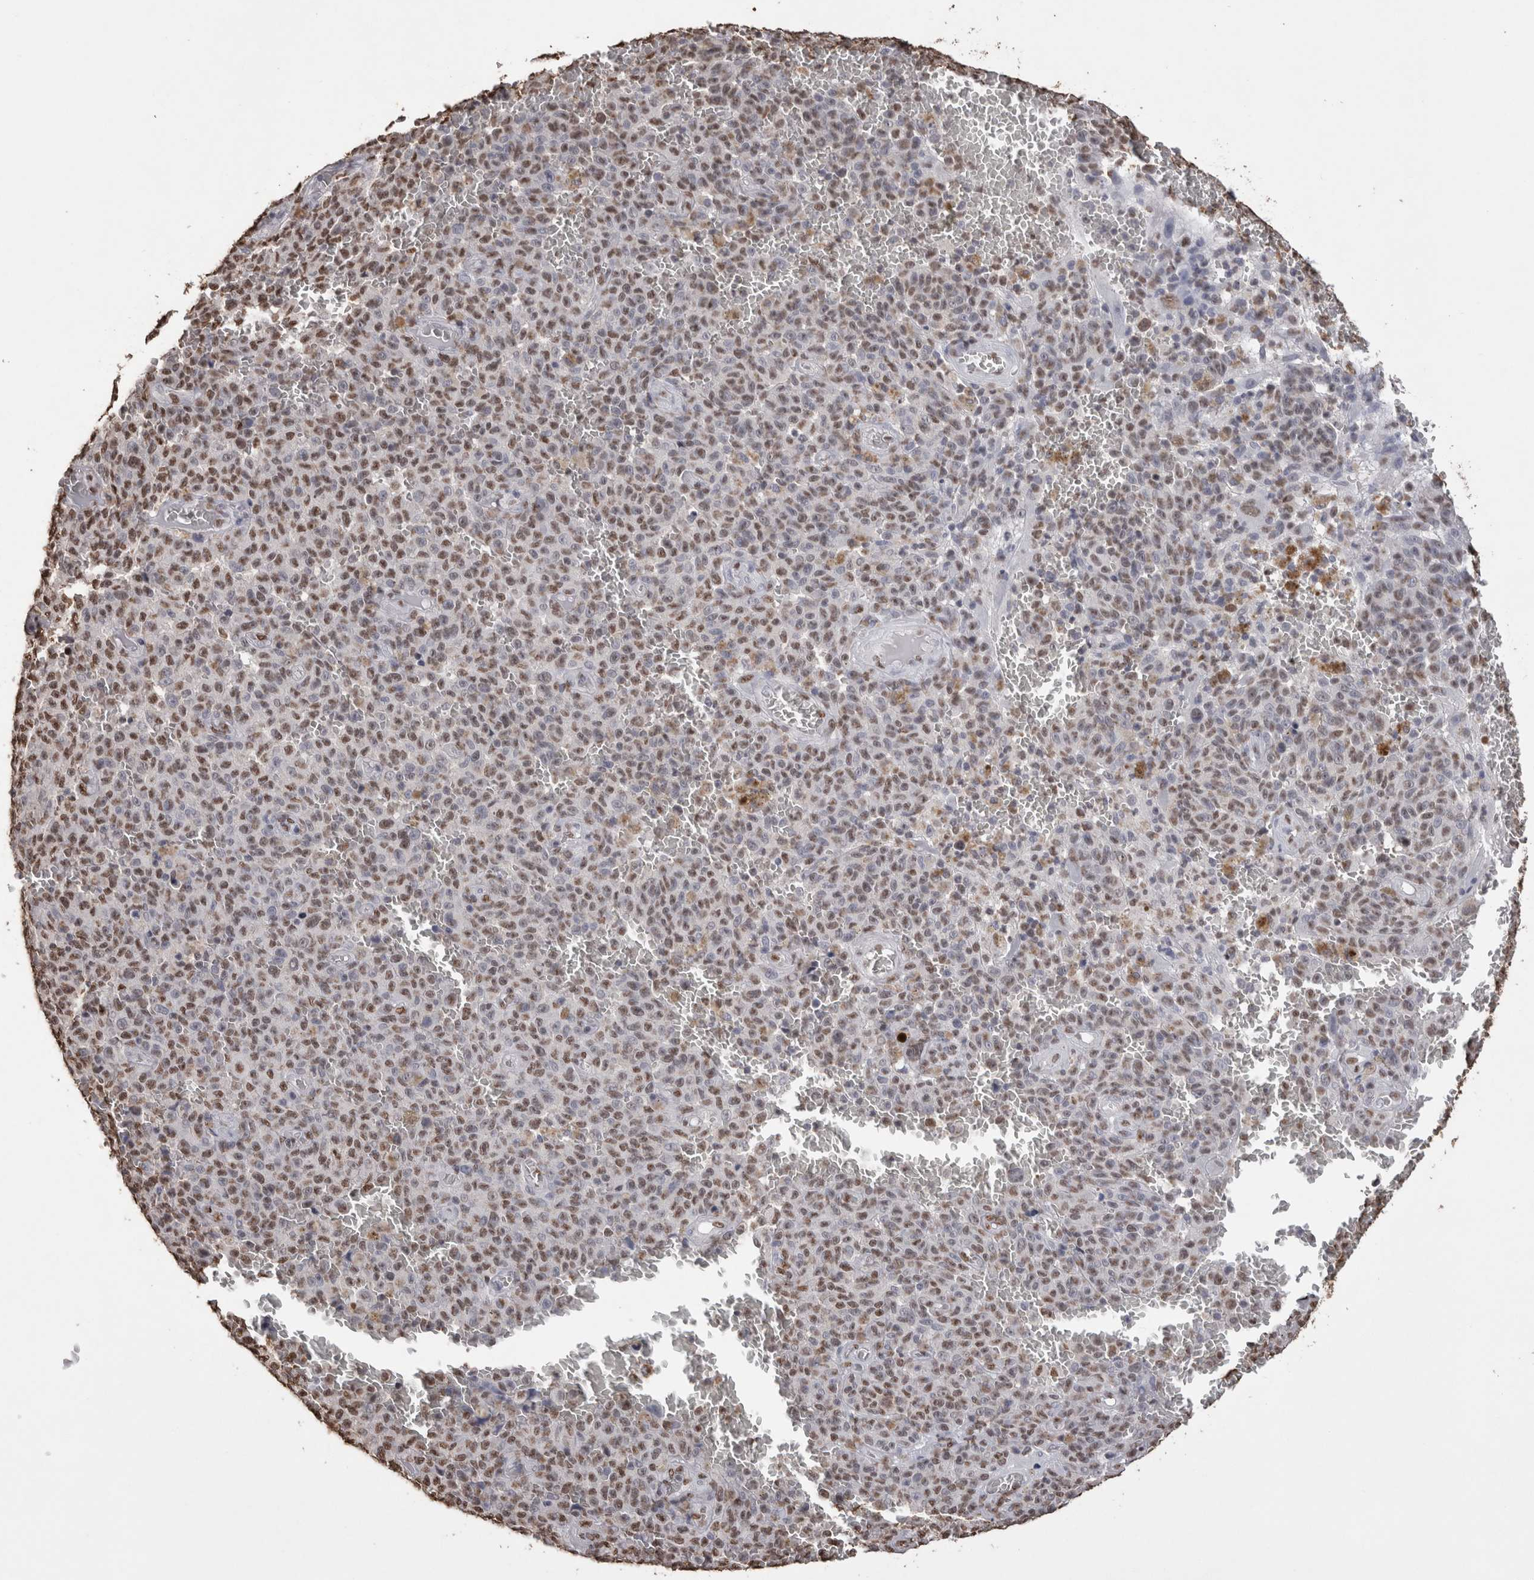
{"staining": {"intensity": "moderate", "quantity": ">75%", "location": "nuclear"}, "tissue": "melanoma", "cell_type": "Tumor cells", "image_type": "cancer", "snomed": [{"axis": "morphology", "description": "Malignant melanoma, NOS"}, {"axis": "topography", "description": "Skin"}], "caption": "IHC image of melanoma stained for a protein (brown), which displays medium levels of moderate nuclear expression in about >75% of tumor cells.", "gene": "NTHL1", "patient": {"sex": "female", "age": 82}}